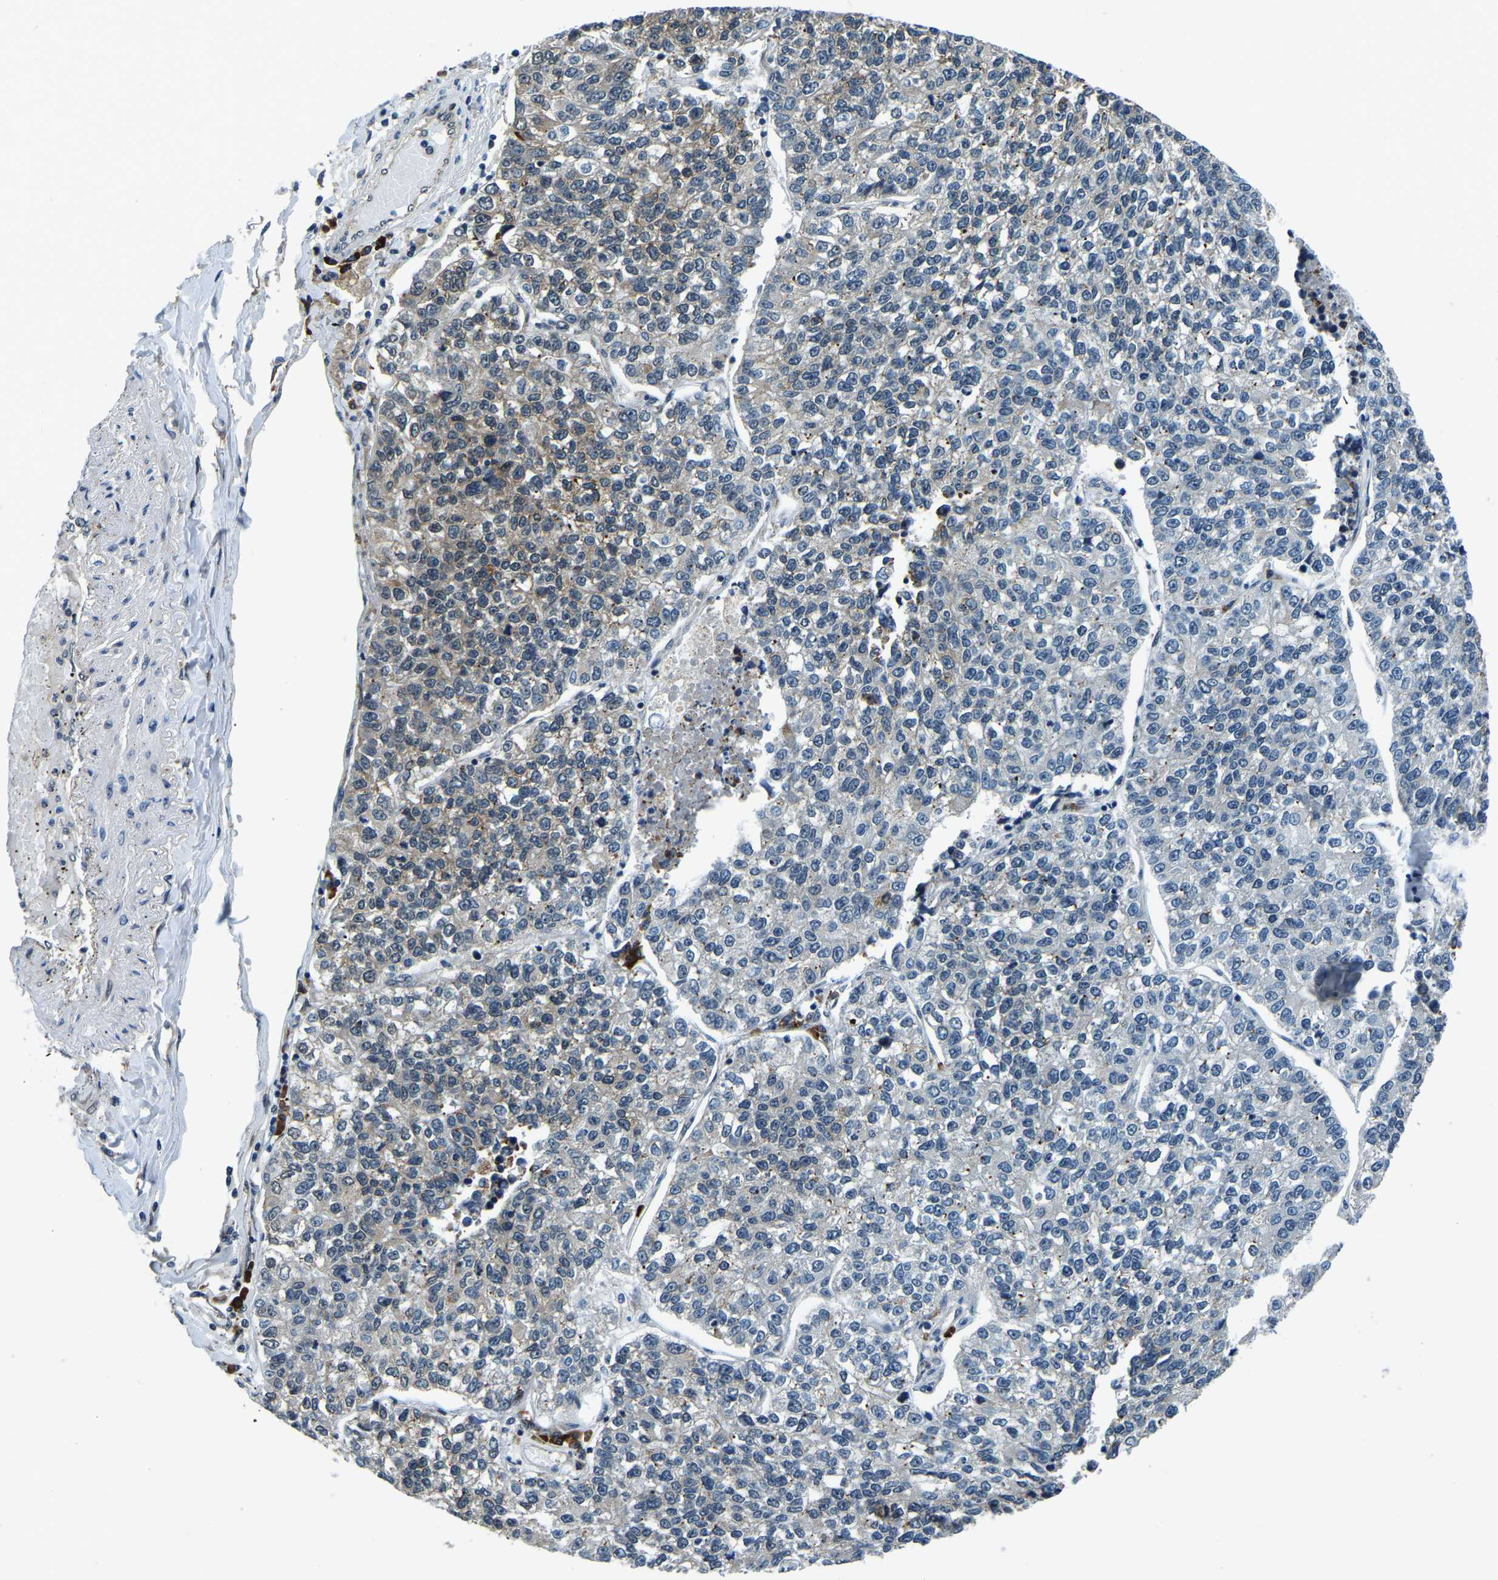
{"staining": {"intensity": "moderate", "quantity": "<25%", "location": "cytoplasmic/membranous"}, "tissue": "lung cancer", "cell_type": "Tumor cells", "image_type": "cancer", "snomed": [{"axis": "morphology", "description": "Adenocarcinoma, NOS"}, {"axis": "topography", "description": "Lung"}], "caption": "Lung adenocarcinoma was stained to show a protein in brown. There is low levels of moderate cytoplasmic/membranous positivity in about <25% of tumor cells.", "gene": "ING2", "patient": {"sex": "male", "age": 49}}